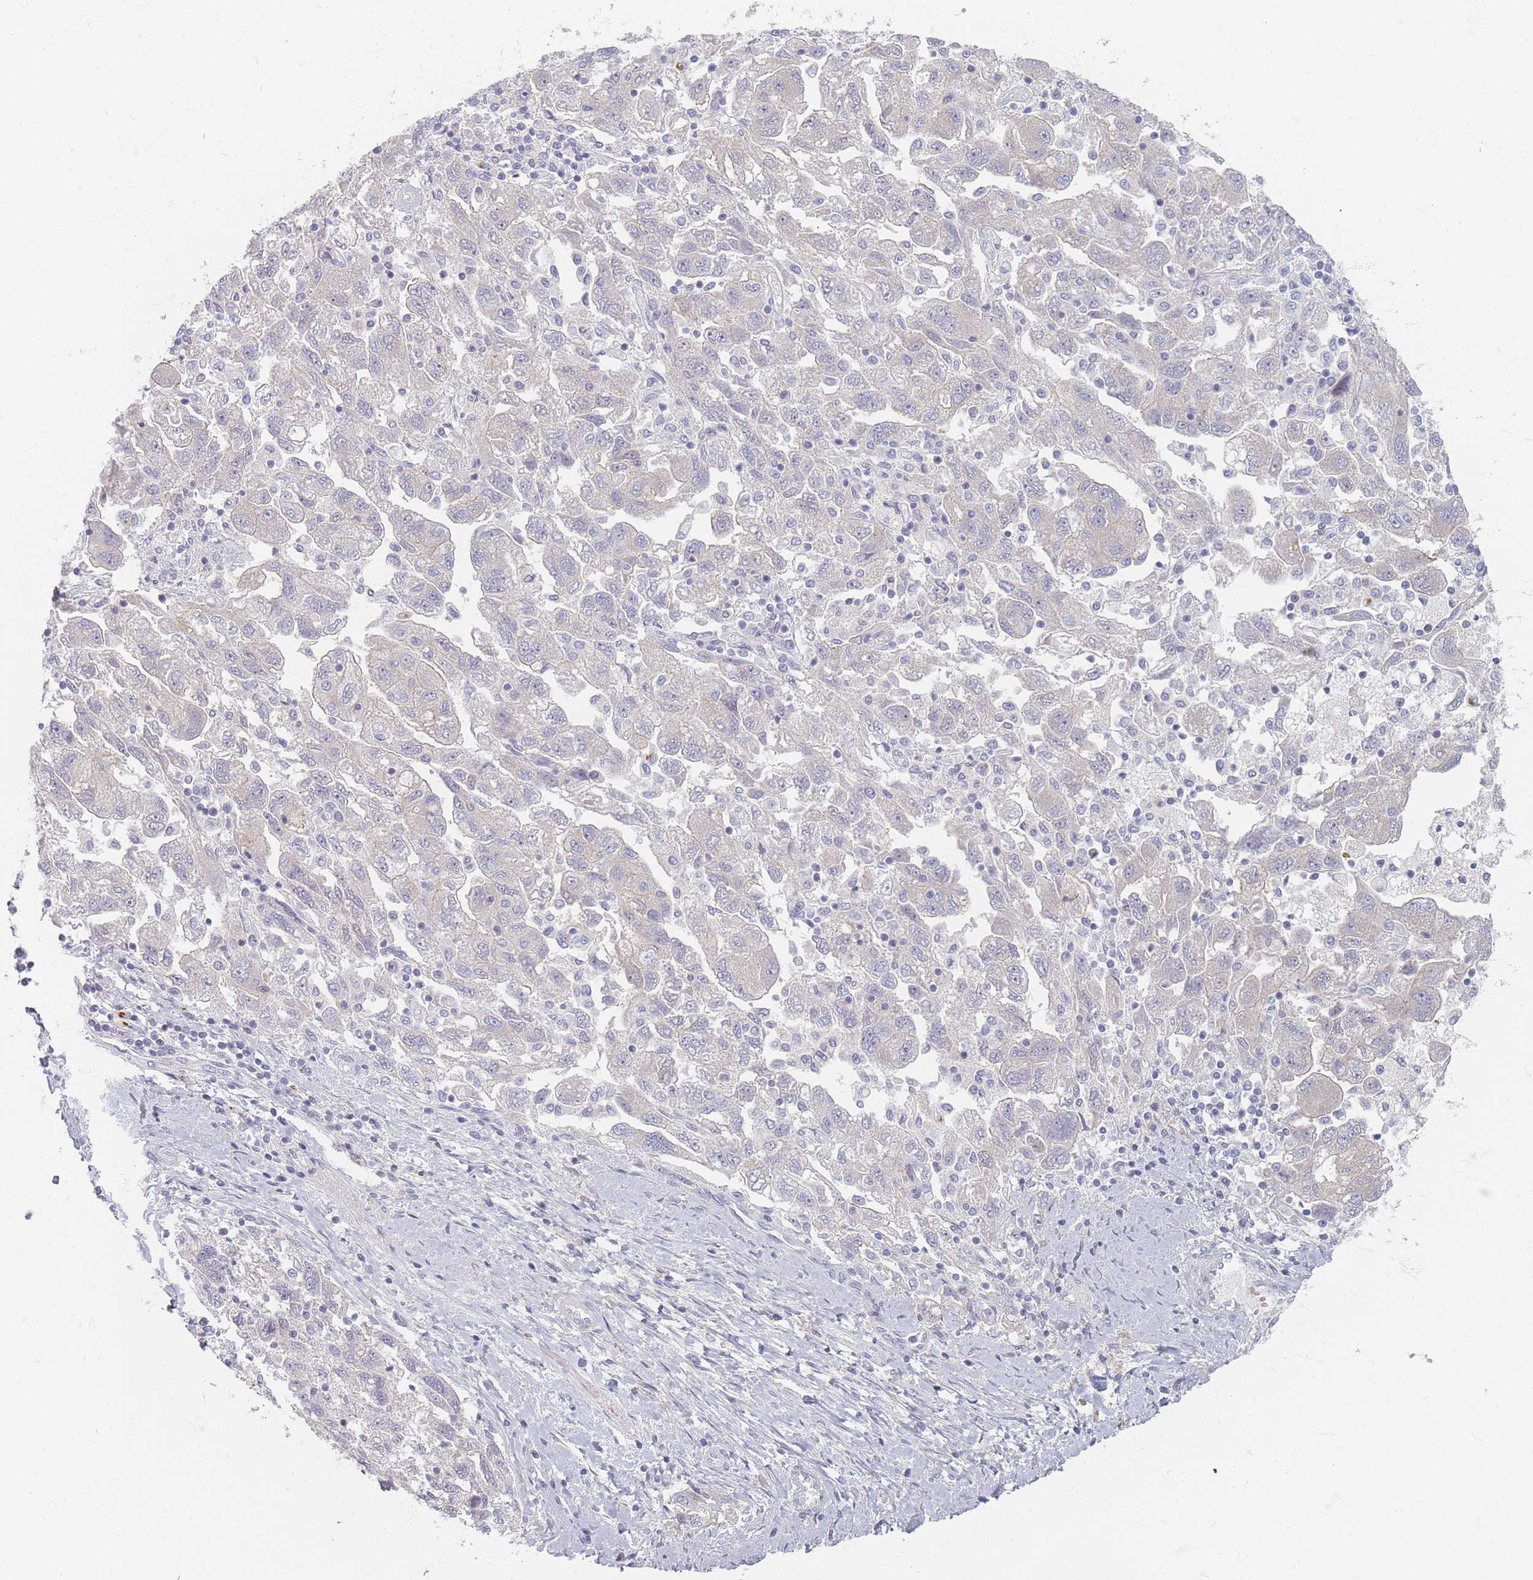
{"staining": {"intensity": "negative", "quantity": "none", "location": "none"}, "tissue": "ovarian cancer", "cell_type": "Tumor cells", "image_type": "cancer", "snomed": [{"axis": "morphology", "description": "Carcinoma, NOS"}, {"axis": "morphology", "description": "Cystadenocarcinoma, serous, NOS"}, {"axis": "topography", "description": "Ovary"}], "caption": "High magnification brightfield microscopy of carcinoma (ovarian) stained with DAB (brown) and counterstained with hematoxylin (blue): tumor cells show no significant positivity.", "gene": "TMOD1", "patient": {"sex": "female", "age": 69}}